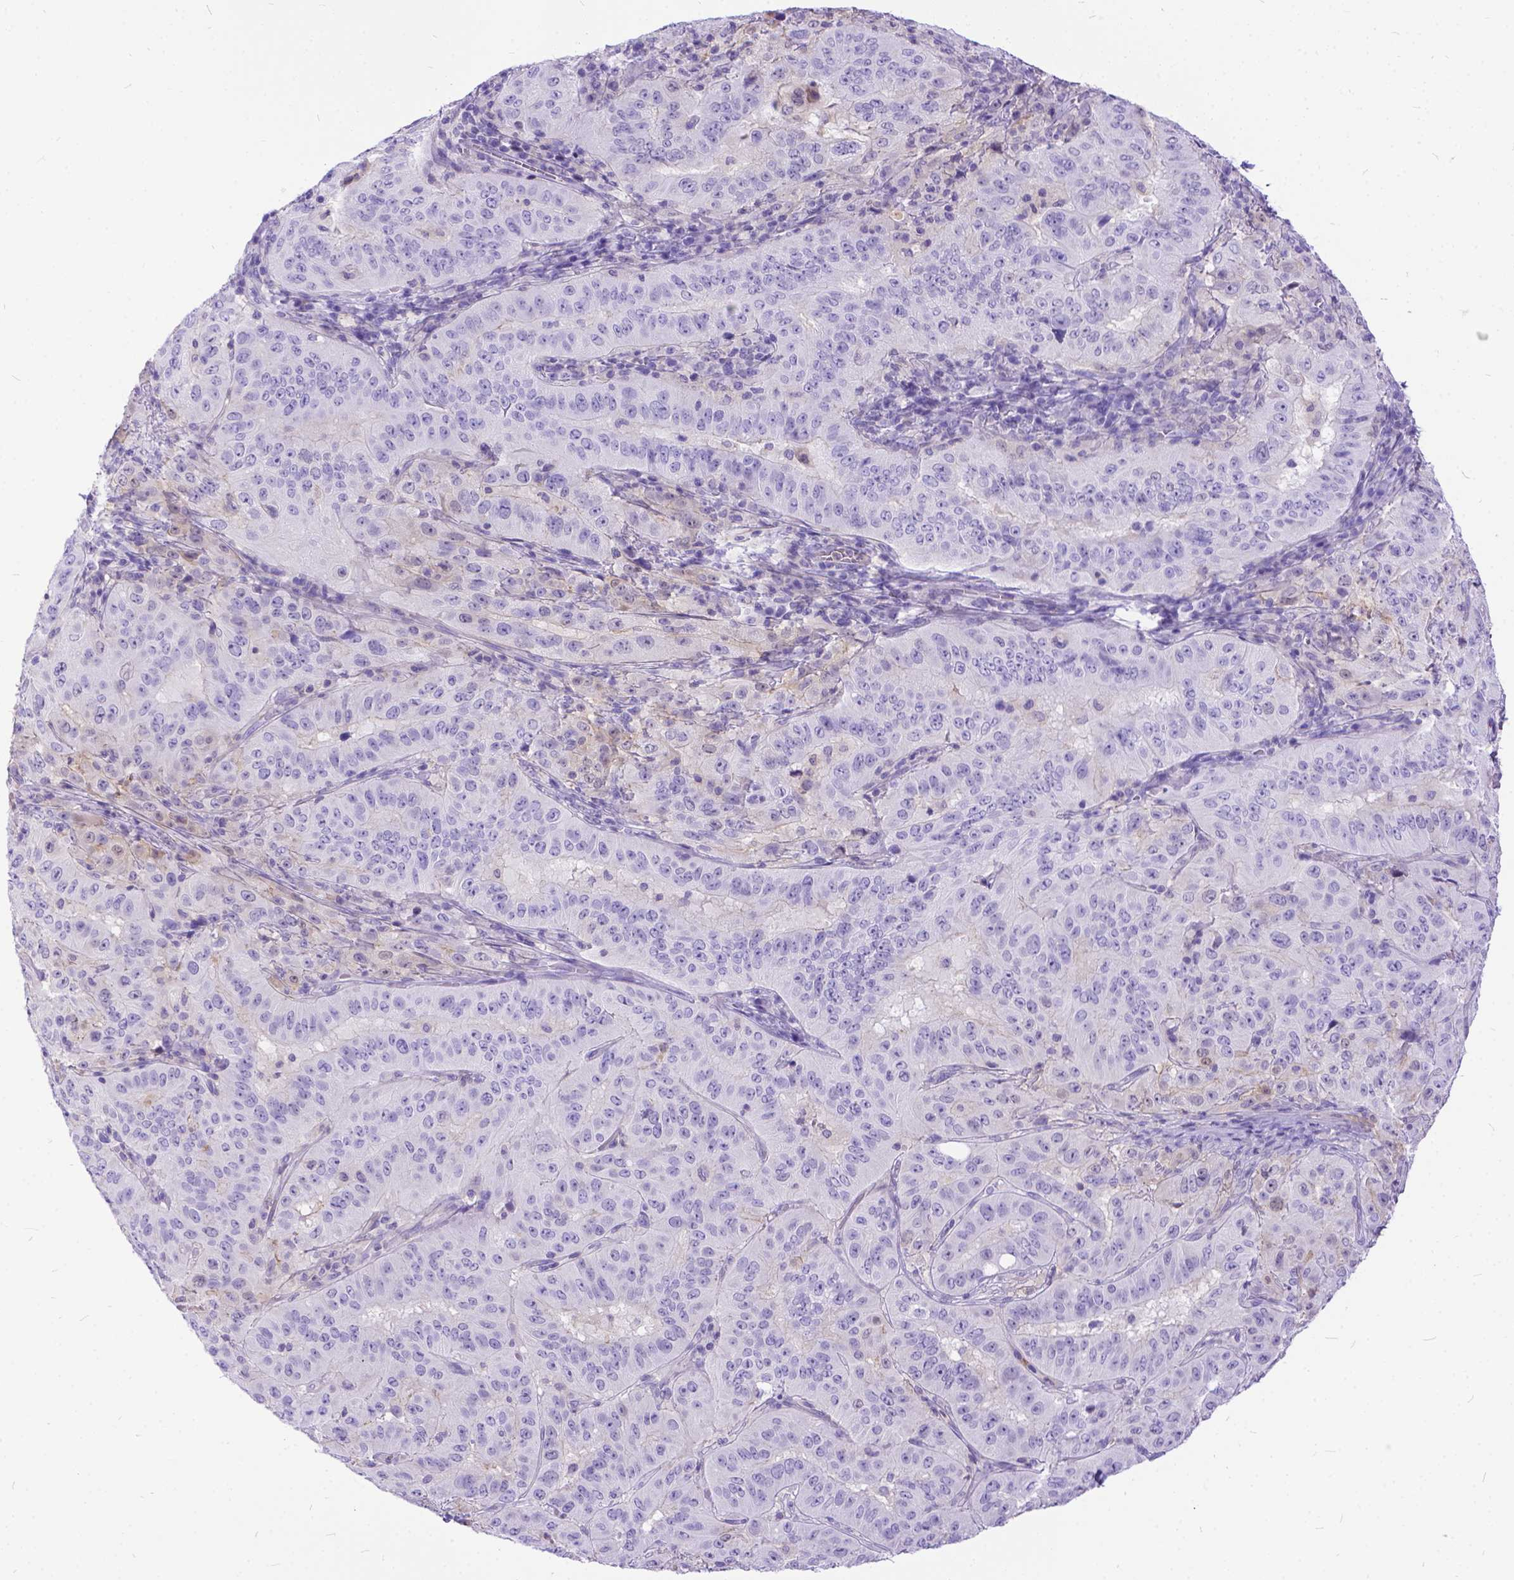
{"staining": {"intensity": "negative", "quantity": "none", "location": "none"}, "tissue": "pancreatic cancer", "cell_type": "Tumor cells", "image_type": "cancer", "snomed": [{"axis": "morphology", "description": "Adenocarcinoma, NOS"}, {"axis": "topography", "description": "Pancreas"}], "caption": "Tumor cells show no significant protein staining in adenocarcinoma (pancreatic). (DAB immunohistochemistry (IHC) with hematoxylin counter stain).", "gene": "TMEM169", "patient": {"sex": "male", "age": 63}}